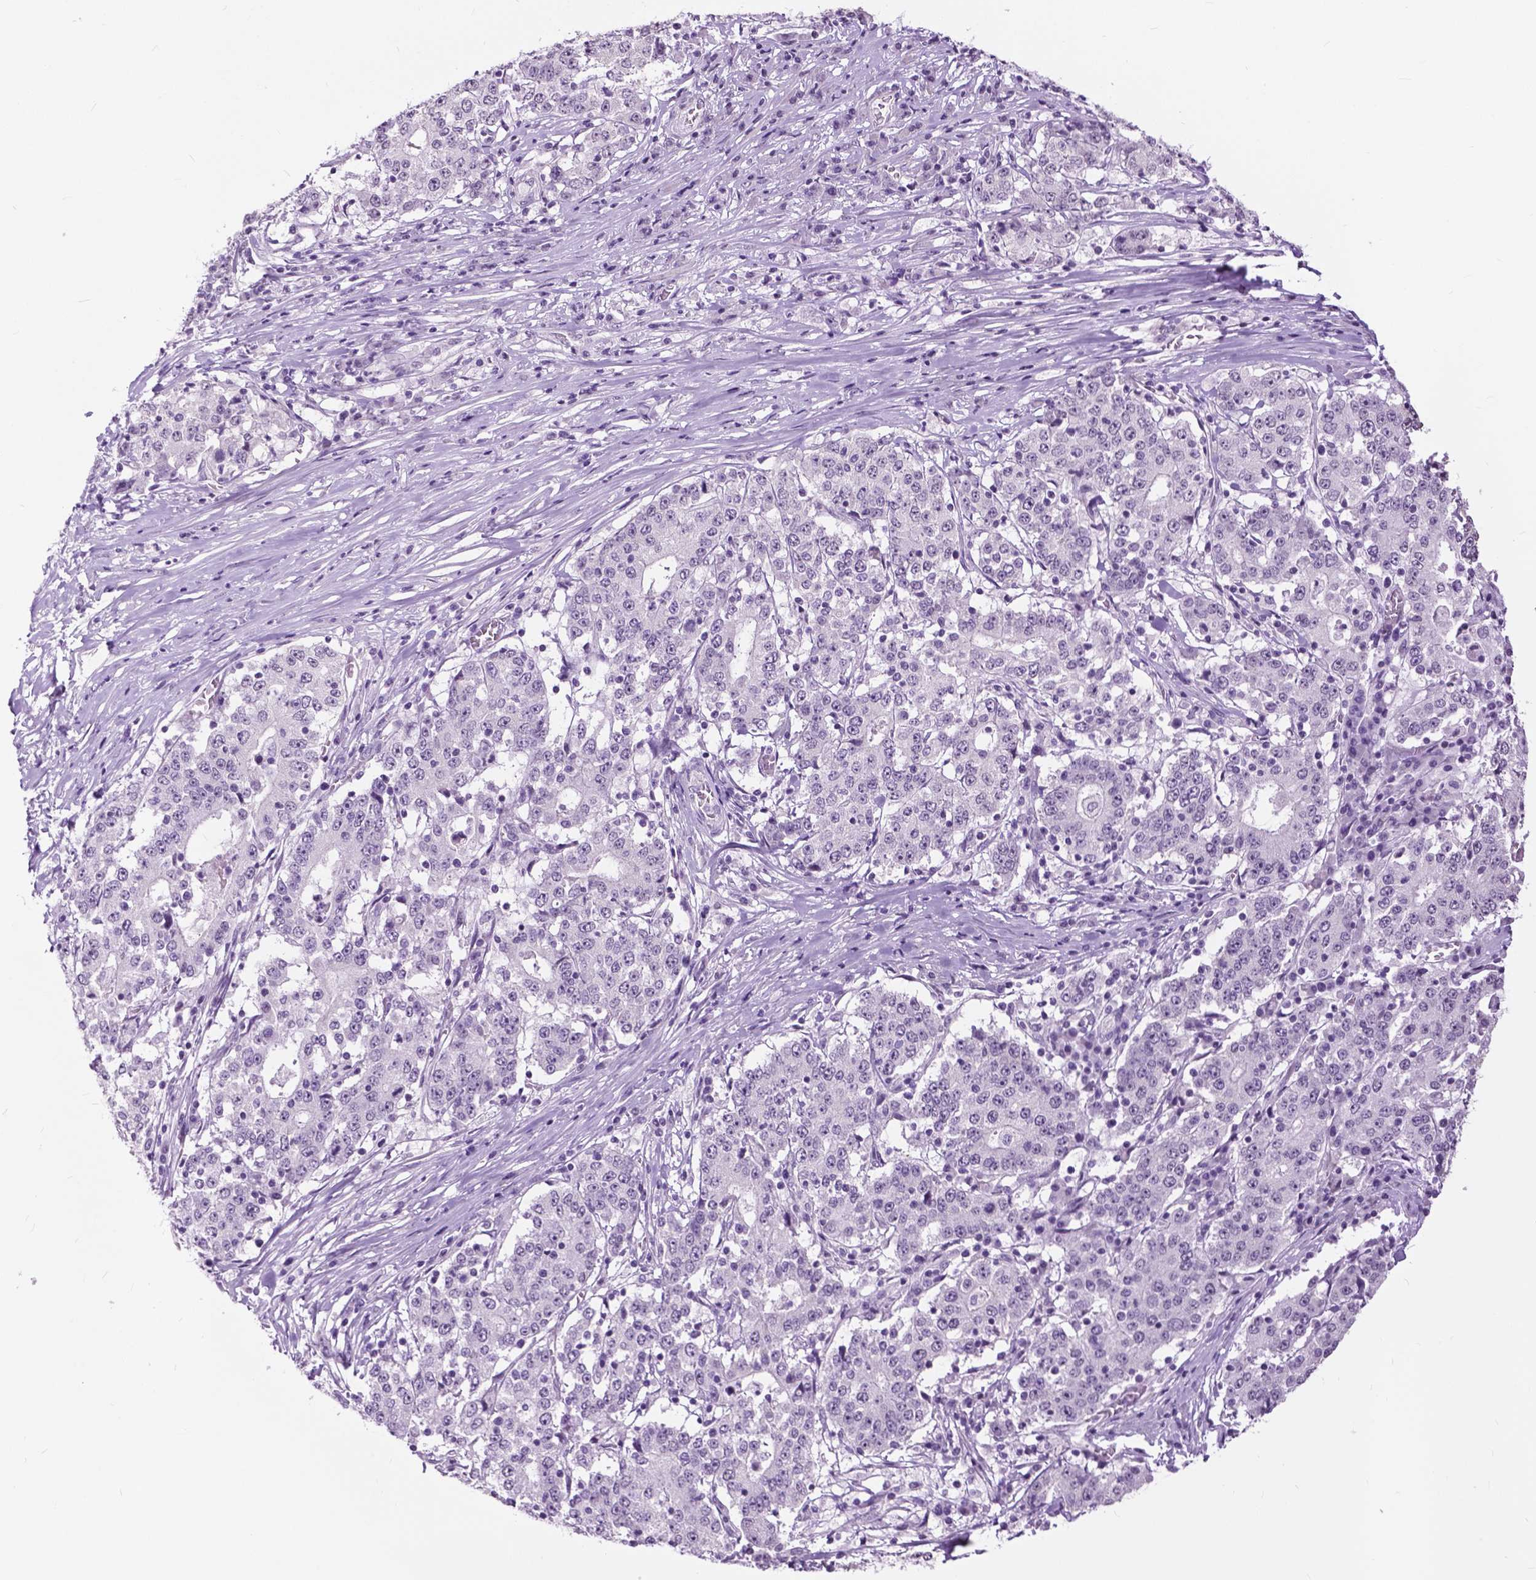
{"staining": {"intensity": "negative", "quantity": "none", "location": "none"}, "tissue": "stomach cancer", "cell_type": "Tumor cells", "image_type": "cancer", "snomed": [{"axis": "morphology", "description": "Adenocarcinoma, NOS"}, {"axis": "topography", "description": "Stomach"}], "caption": "The micrograph exhibits no significant expression in tumor cells of stomach adenocarcinoma. (IHC, brightfield microscopy, high magnification).", "gene": "GPR37L1", "patient": {"sex": "male", "age": 59}}